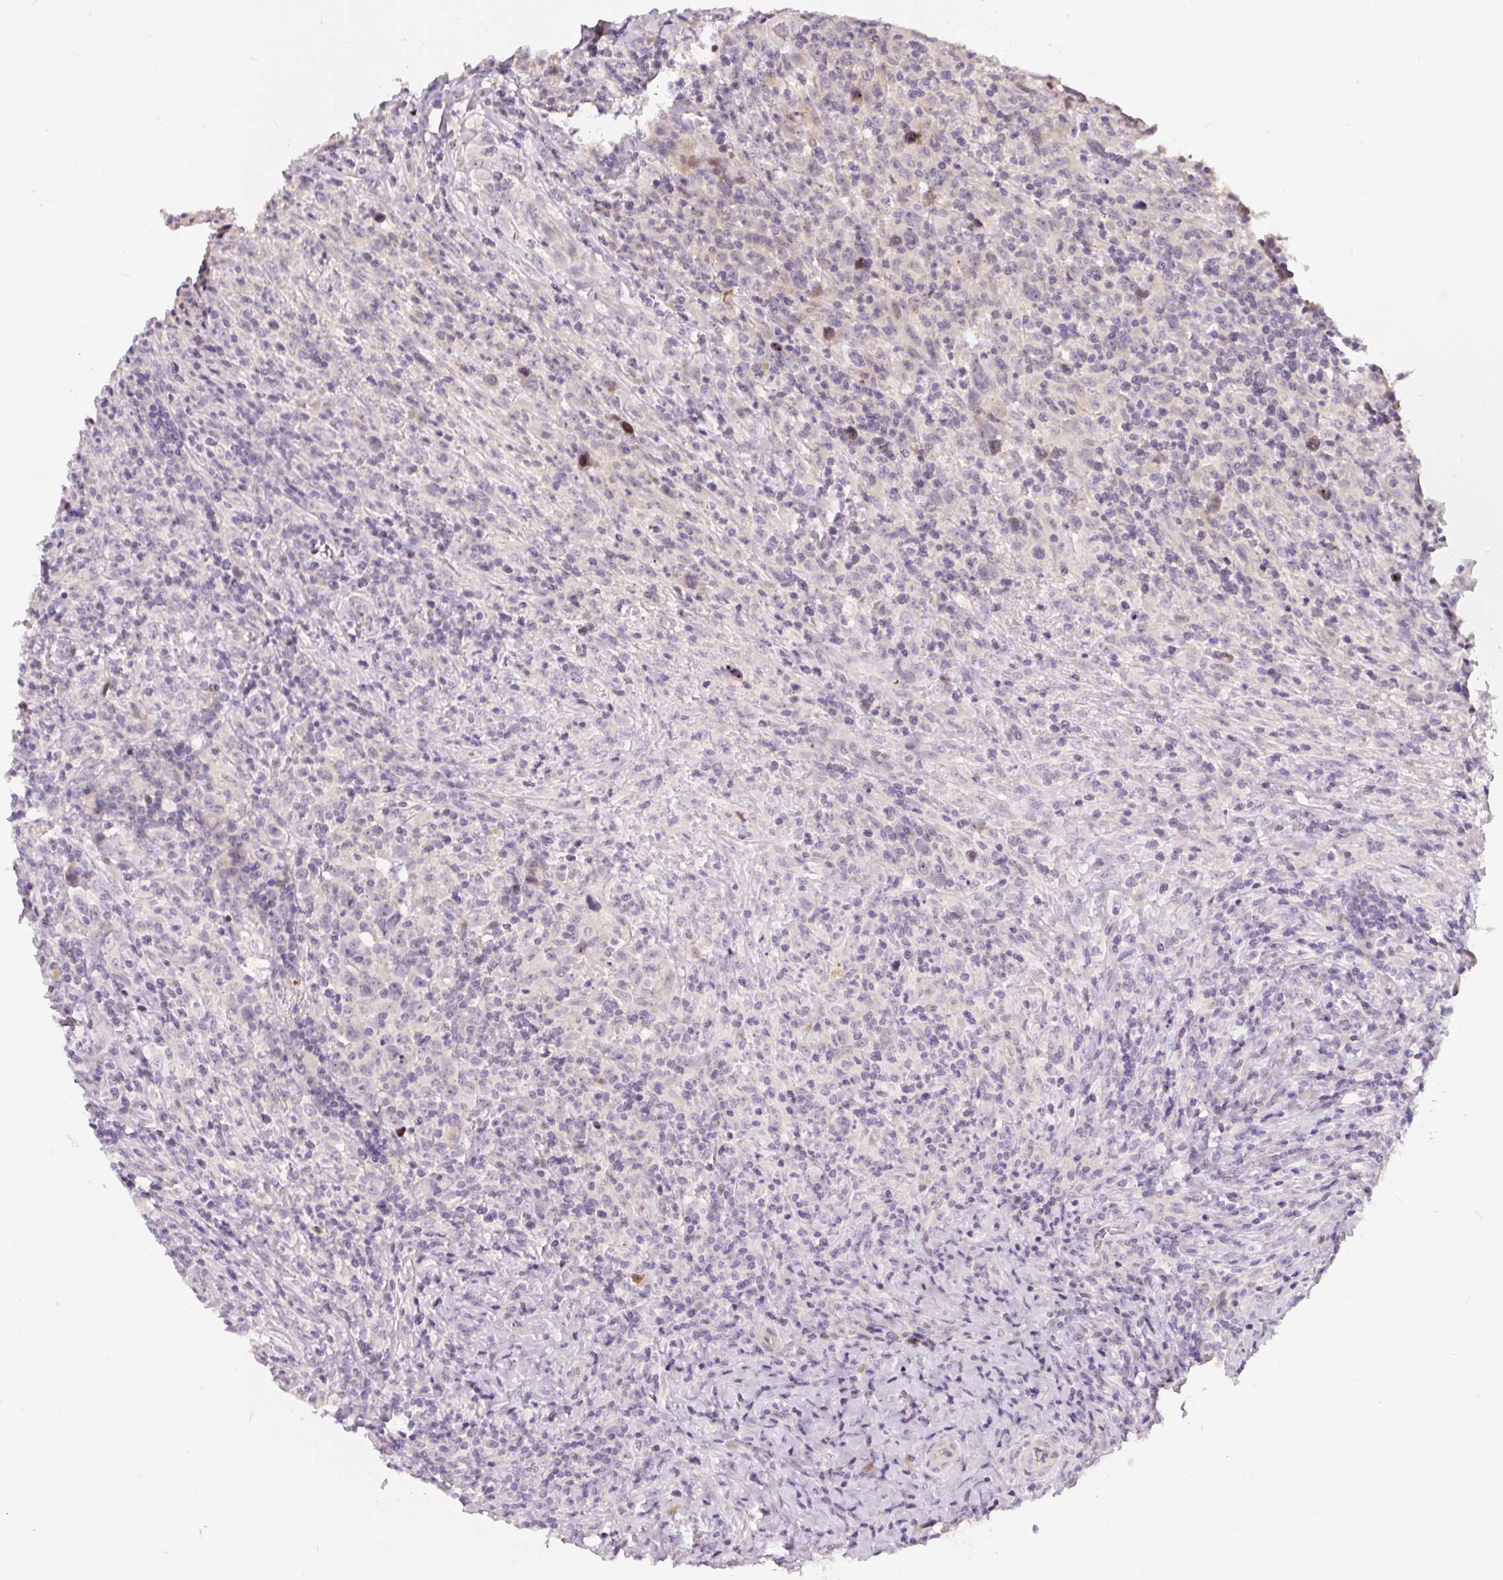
{"staining": {"intensity": "negative", "quantity": "none", "location": "none"}, "tissue": "lymphoma", "cell_type": "Tumor cells", "image_type": "cancer", "snomed": [{"axis": "morphology", "description": "Hodgkin's disease, NOS"}, {"axis": "topography", "description": "Lymph node"}], "caption": "The image demonstrates no staining of tumor cells in Hodgkin's disease.", "gene": "PWWP3B", "patient": {"sex": "female", "age": 18}}